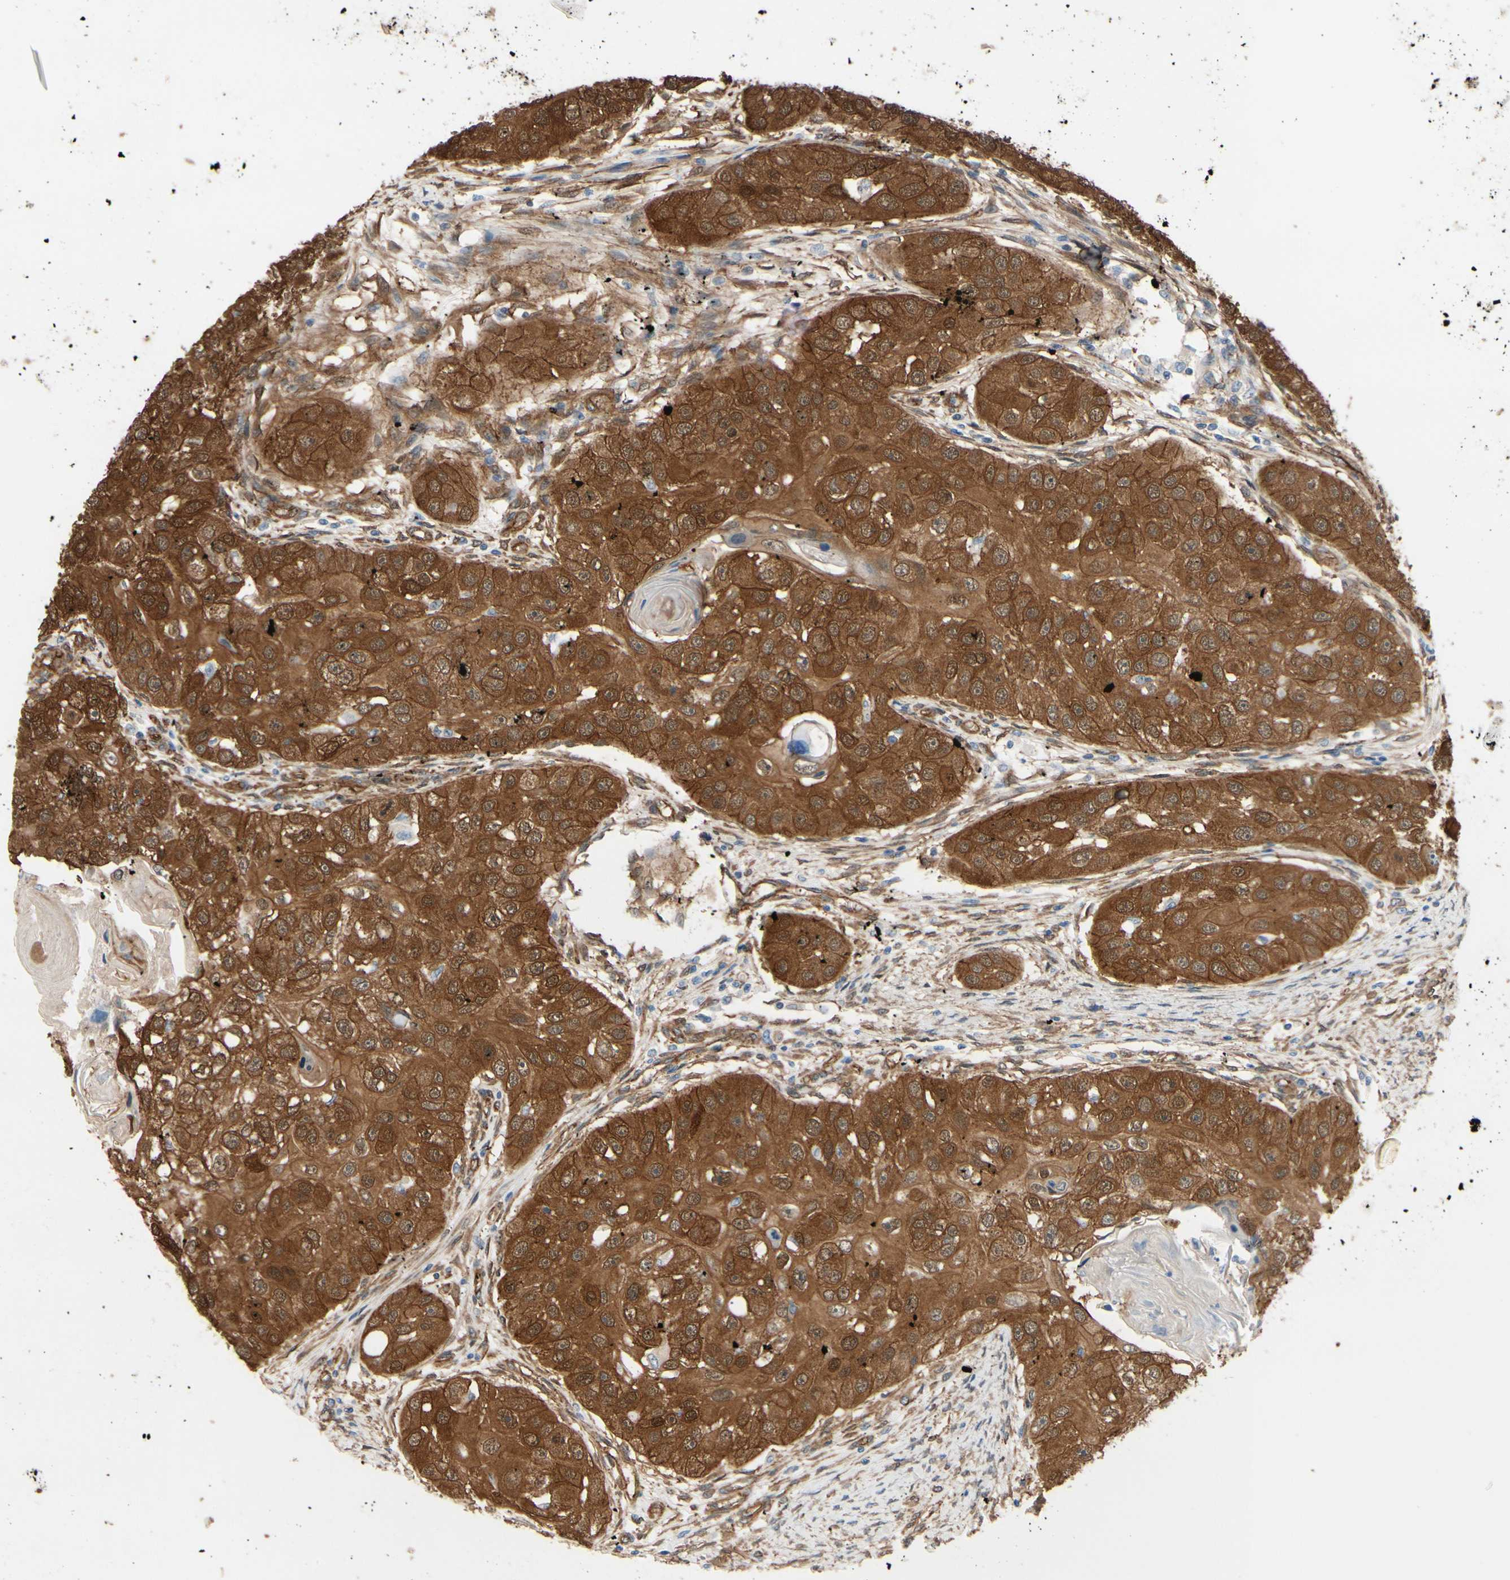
{"staining": {"intensity": "moderate", "quantity": ">75%", "location": "cytoplasmic/membranous"}, "tissue": "head and neck cancer", "cell_type": "Tumor cells", "image_type": "cancer", "snomed": [{"axis": "morphology", "description": "Normal tissue, NOS"}, {"axis": "morphology", "description": "Squamous cell carcinoma, NOS"}, {"axis": "topography", "description": "Skeletal muscle"}, {"axis": "topography", "description": "Head-Neck"}], "caption": "IHC histopathology image of neoplastic tissue: squamous cell carcinoma (head and neck) stained using immunohistochemistry (IHC) displays medium levels of moderate protein expression localized specifically in the cytoplasmic/membranous of tumor cells, appearing as a cytoplasmic/membranous brown color.", "gene": "CTTNBP2", "patient": {"sex": "male", "age": 51}}